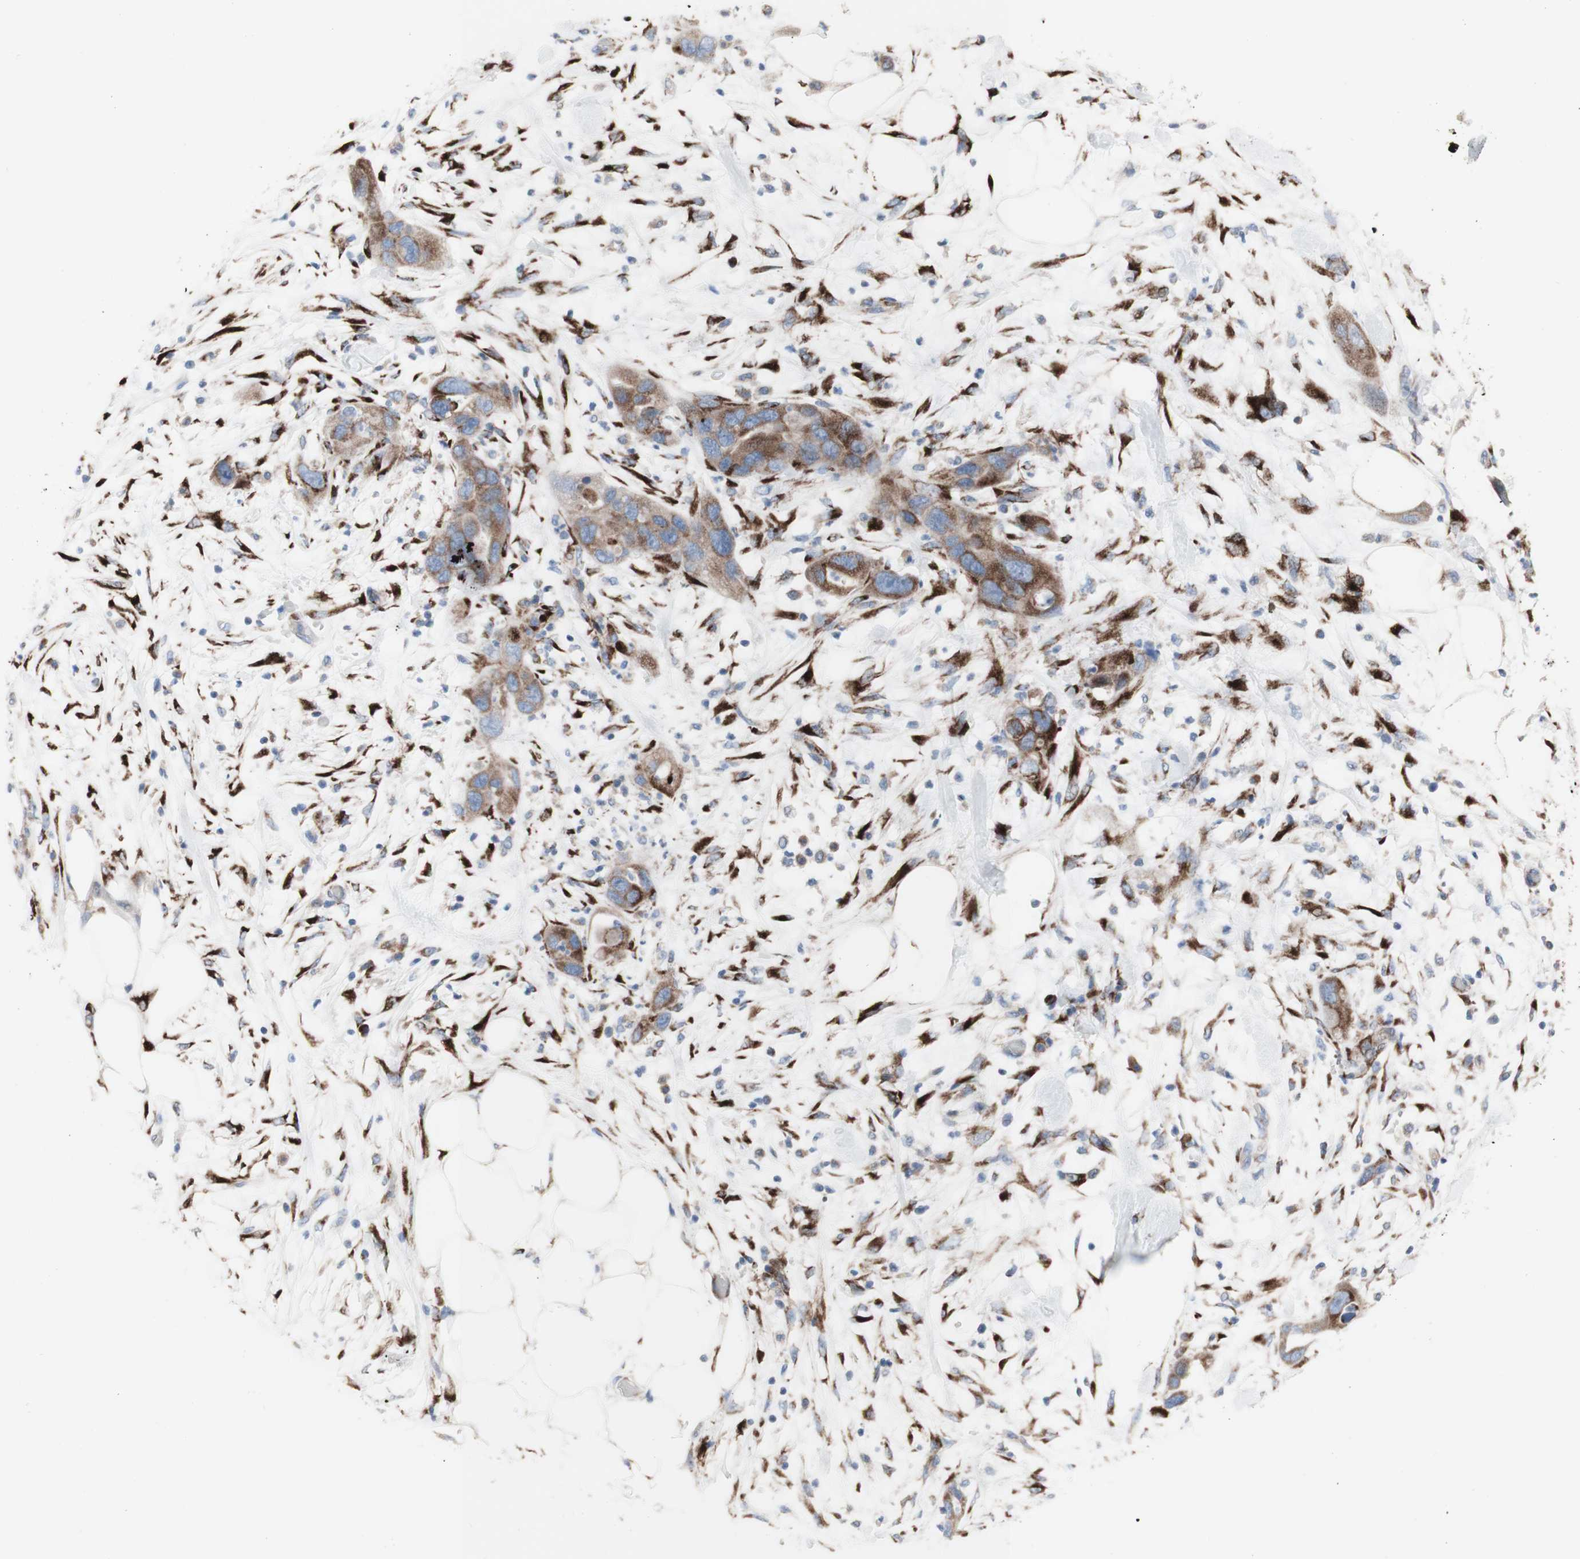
{"staining": {"intensity": "moderate", "quantity": ">75%", "location": "cytoplasmic/membranous"}, "tissue": "pancreatic cancer", "cell_type": "Tumor cells", "image_type": "cancer", "snomed": [{"axis": "morphology", "description": "Adenocarcinoma, NOS"}, {"axis": "topography", "description": "Pancreas"}], "caption": "There is medium levels of moderate cytoplasmic/membranous positivity in tumor cells of adenocarcinoma (pancreatic), as demonstrated by immunohistochemical staining (brown color).", "gene": "AGPAT5", "patient": {"sex": "female", "age": 71}}